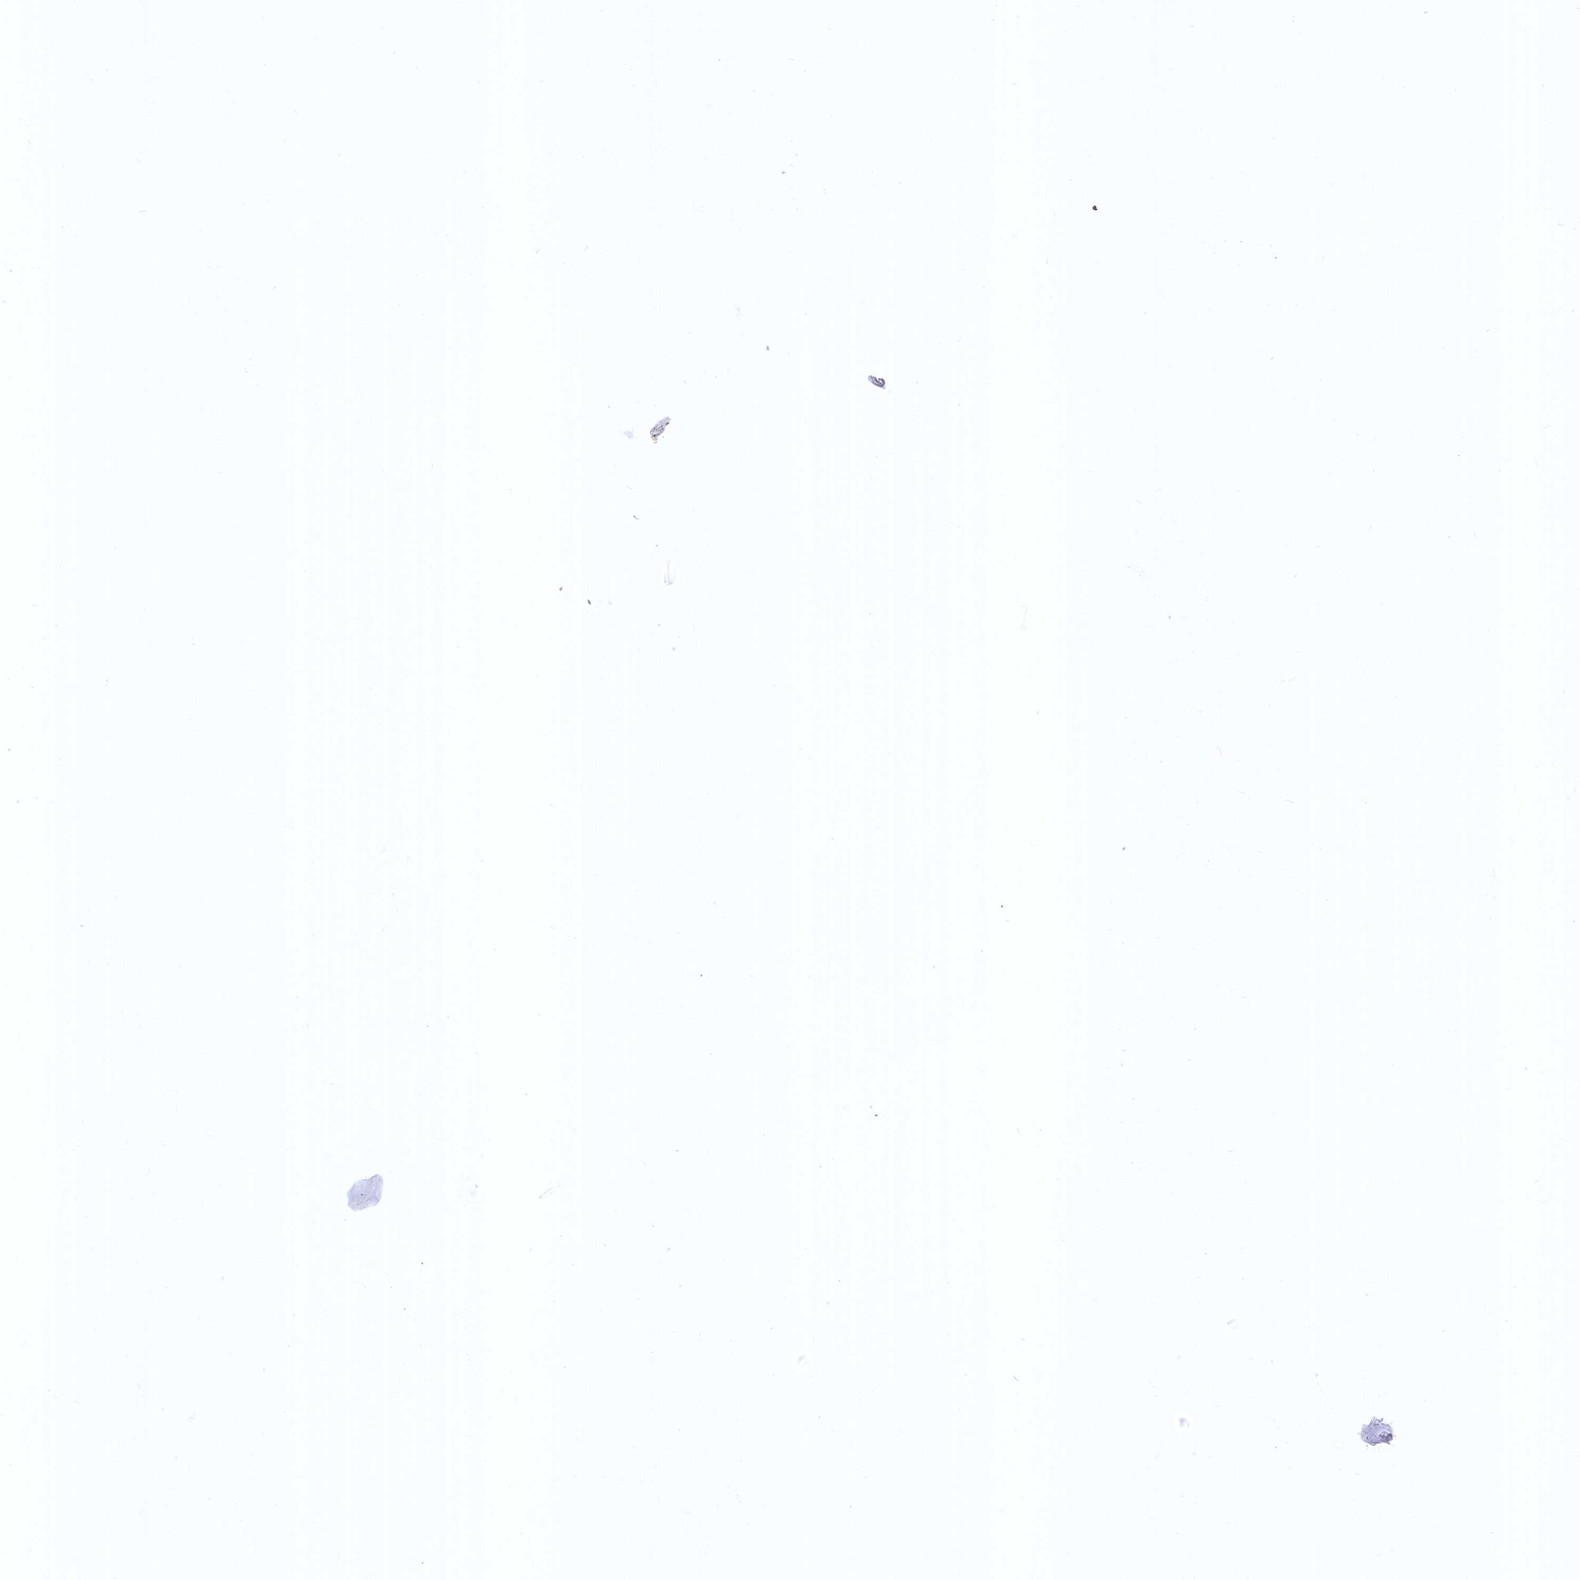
{"staining": {"intensity": "negative", "quantity": "none", "location": "none"}, "tissue": "glioma", "cell_type": "Tumor cells", "image_type": "cancer", "snomed": [{"axis": "morphology", "description": "Glioma, malignant, Low grade"}, {"axis": "topography", "description": "Brain"}], "caption": "Immunohistochemistry (IHC) photomicrograph of neoplastic tissue: human glioma stained with DAB (3,3'-diaminobenzidine) reveals no significant protein positivity in tumor cells.", "gene": "LRRC57", "patient": {"sex": "male", "age": 65}}